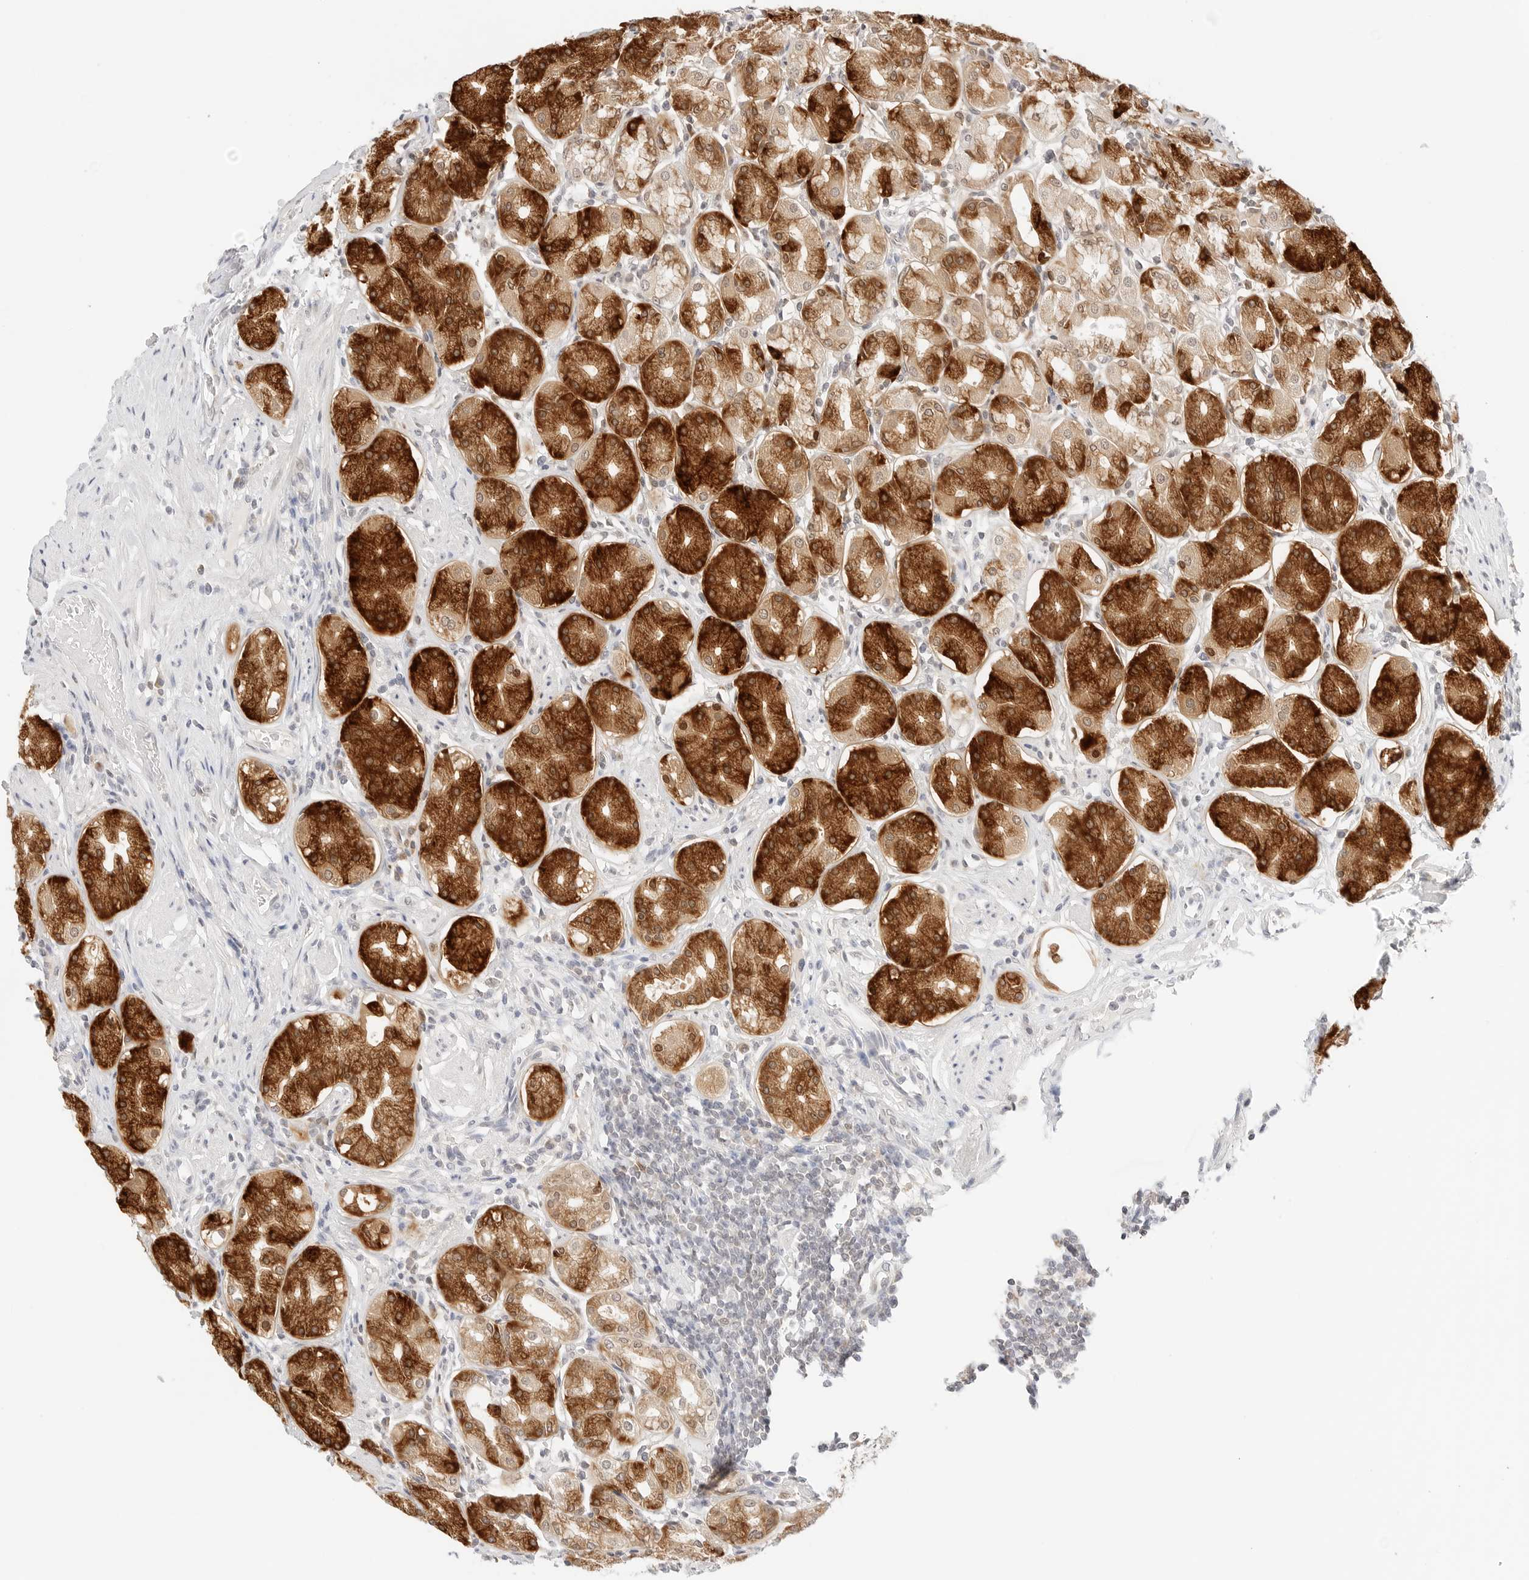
{"staining": {"intensity": "strong", "quantity": ">75%", "location": "cytoplasmic/membranous"}, "tissue": "stomach", "cell_type": "Glandular cells", "image_type": "normal", "snomed": [{"axis": "morphology", "description": "Normal tissue, NOS"}, {"axis": "topography", "description": "Stomach"}, {"axis": "topography", "description": "Stomach, lower"}], "caption": "Stomach stained with DAB immunohistochemistry exhibits high levels of strong cytoplasmic/membranous staining in approximately >75% of glandular cells. (DAB = brown stain, brightfield microscopy at high magnification).", "gene": "ERO1B", "patient": {"sex": "female", "age": 56}}